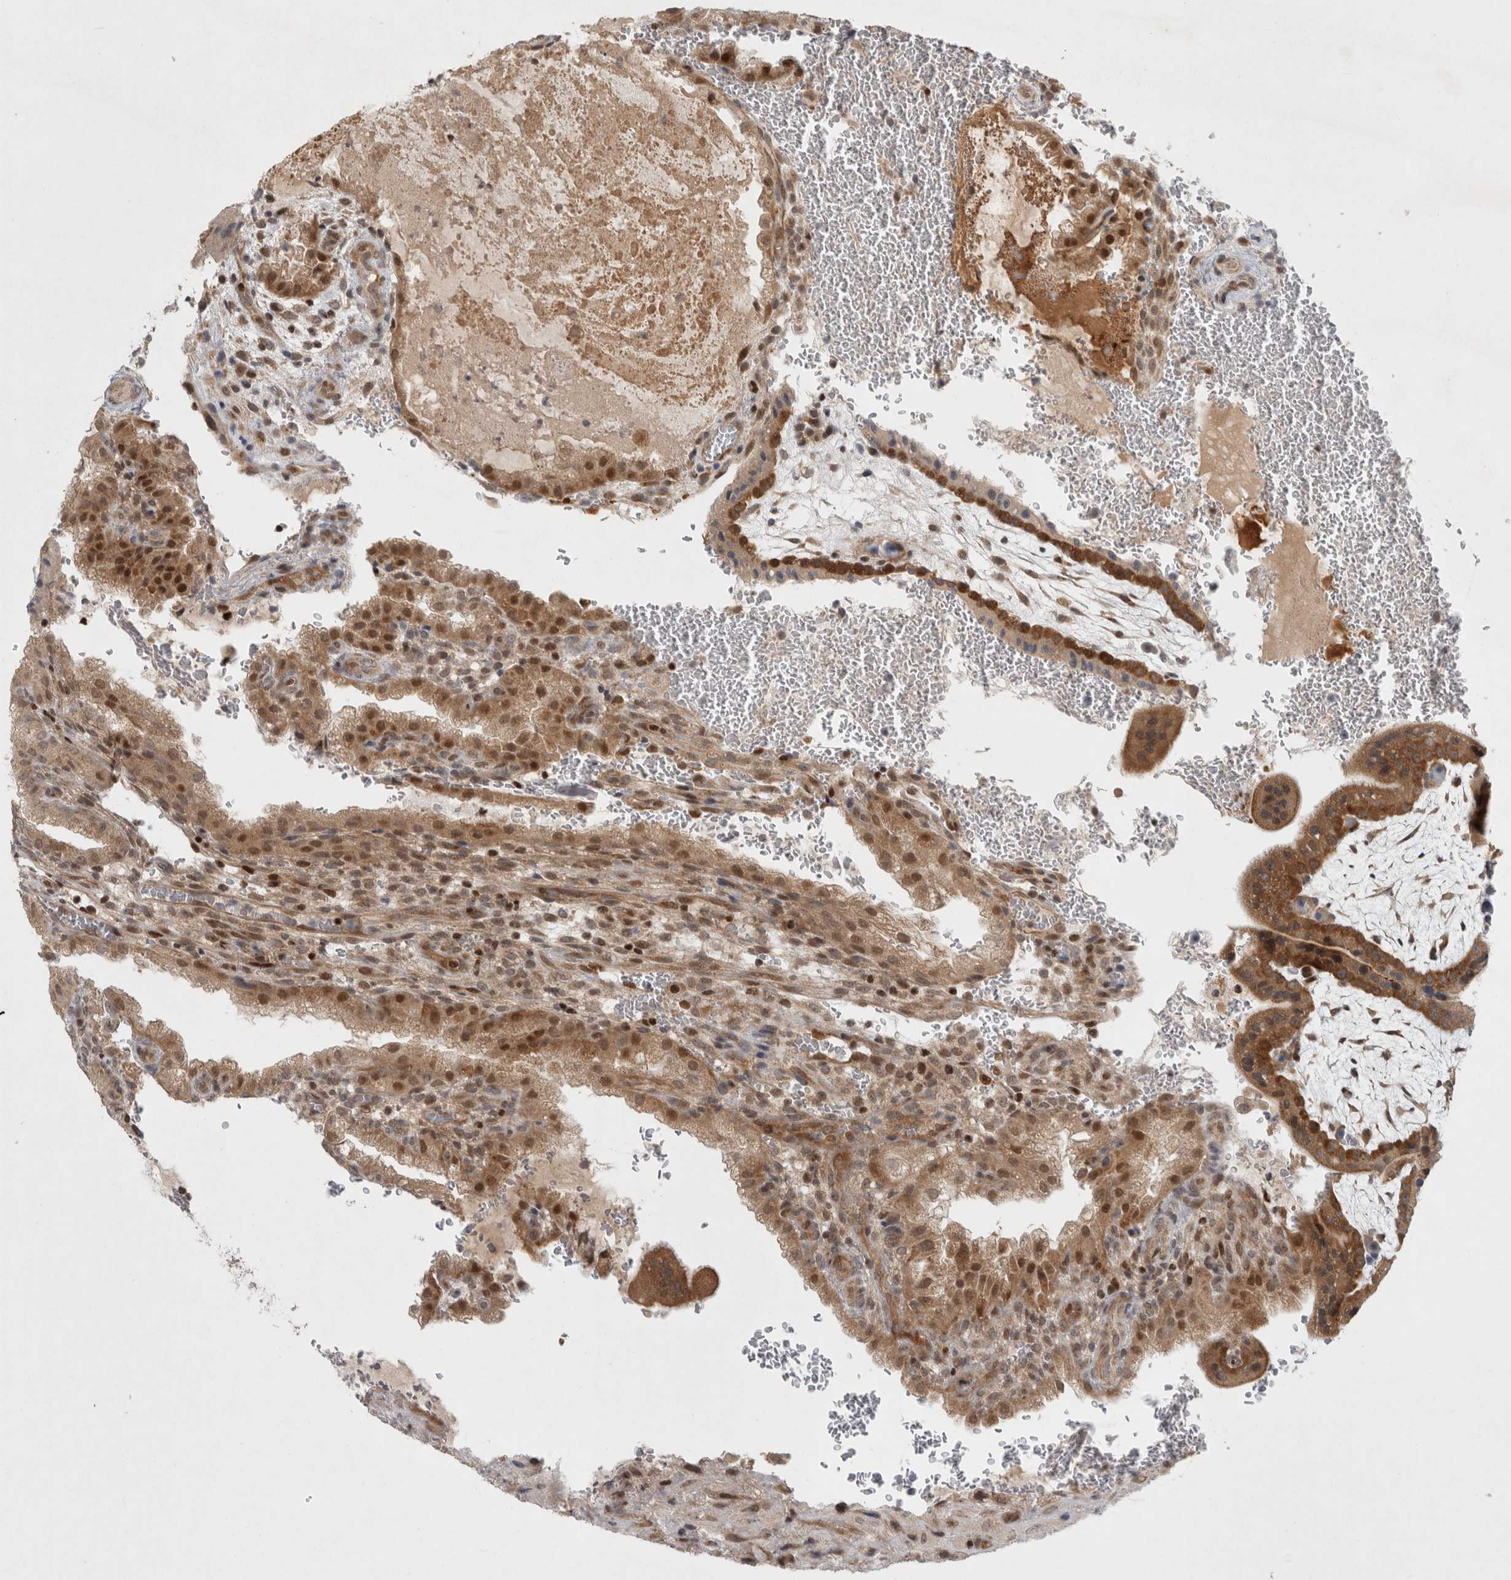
{"staining": {"intensity": "moderate", "quantity": ">75%", "location": "cytoplasmic/membranous,nuclear"}, "tissue": "placenta", "cell_type": "Decidual cells", "image_type": "normal", "snomed": [{"axis": "morphology", "description": "Normal tissue, NOS"}, {"axis": "topography", "description": "Placenta"}], "caption": "This is a micrograph of IHC staining of normal placenta, which shows moderate expression in the cytoplasmic/membranous,nuclear of decidual cells.", "gene": "KDM8", "patient": {"sex": "female", "age": 35}}